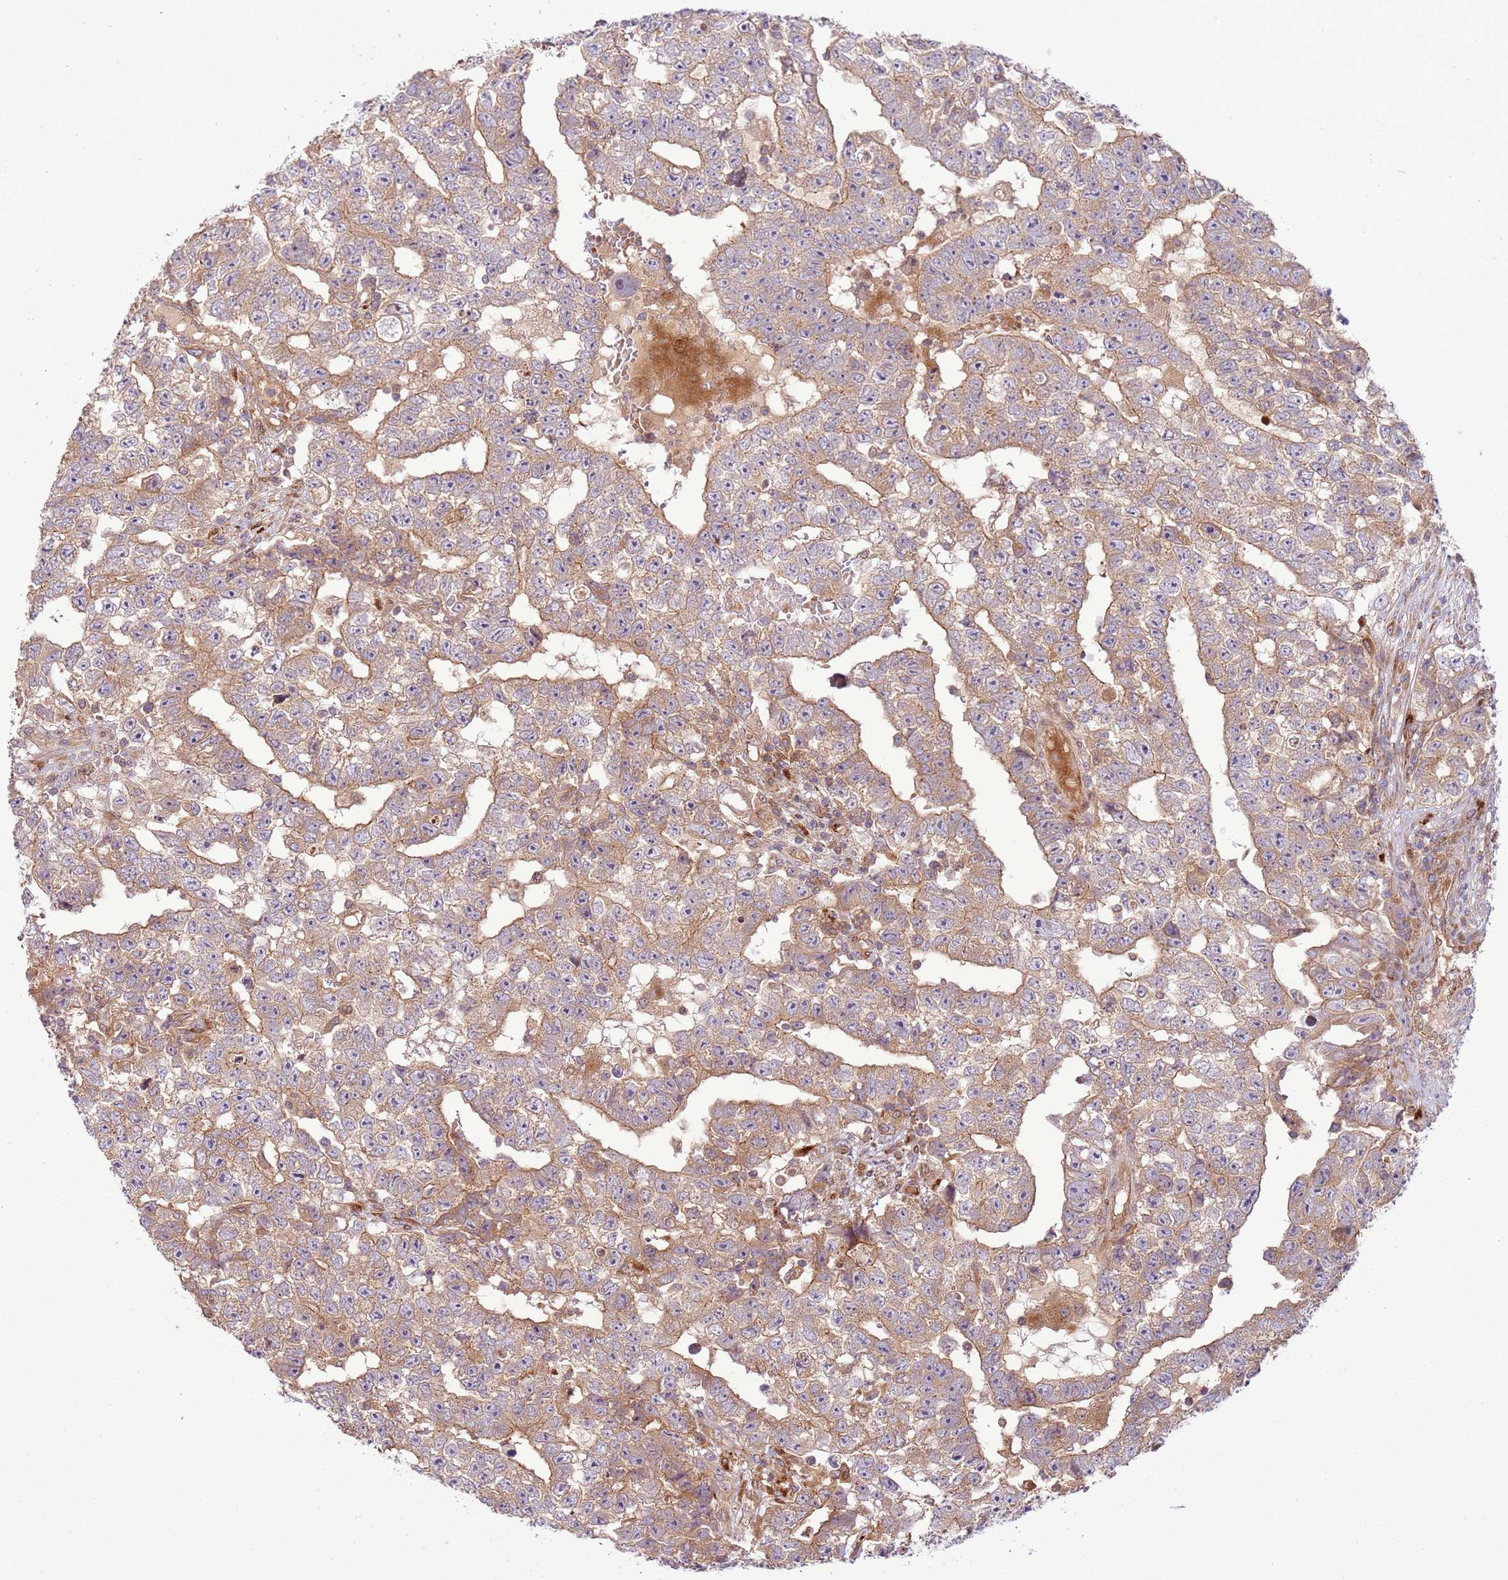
{"staining": {"intensity": "moderate", "quantity": "25%-75%", "location": "cytoplasmic/membranous"}, "tissue": "testis cancer", "cell_type": "Tumor cells", "image_type": "cancer", "snomed": [{"axis": "morphology", "description": "Carcinoma, Embryonal, NOS"}, {"axis": "topography", "description": "Testis"}], "caption": "Tumor cells exhibit moderate cytoplasmic/membranous expression in about 25%-75% of cells in testis cancer (embryonal carcinoma). The protein of interest is stained brown, and the nuclei are stained in blue (DAB IHC with brightfield microscopy, high magnification).", "gene": "ZNF624", "patient": {"sex": "male", "age": 25}}